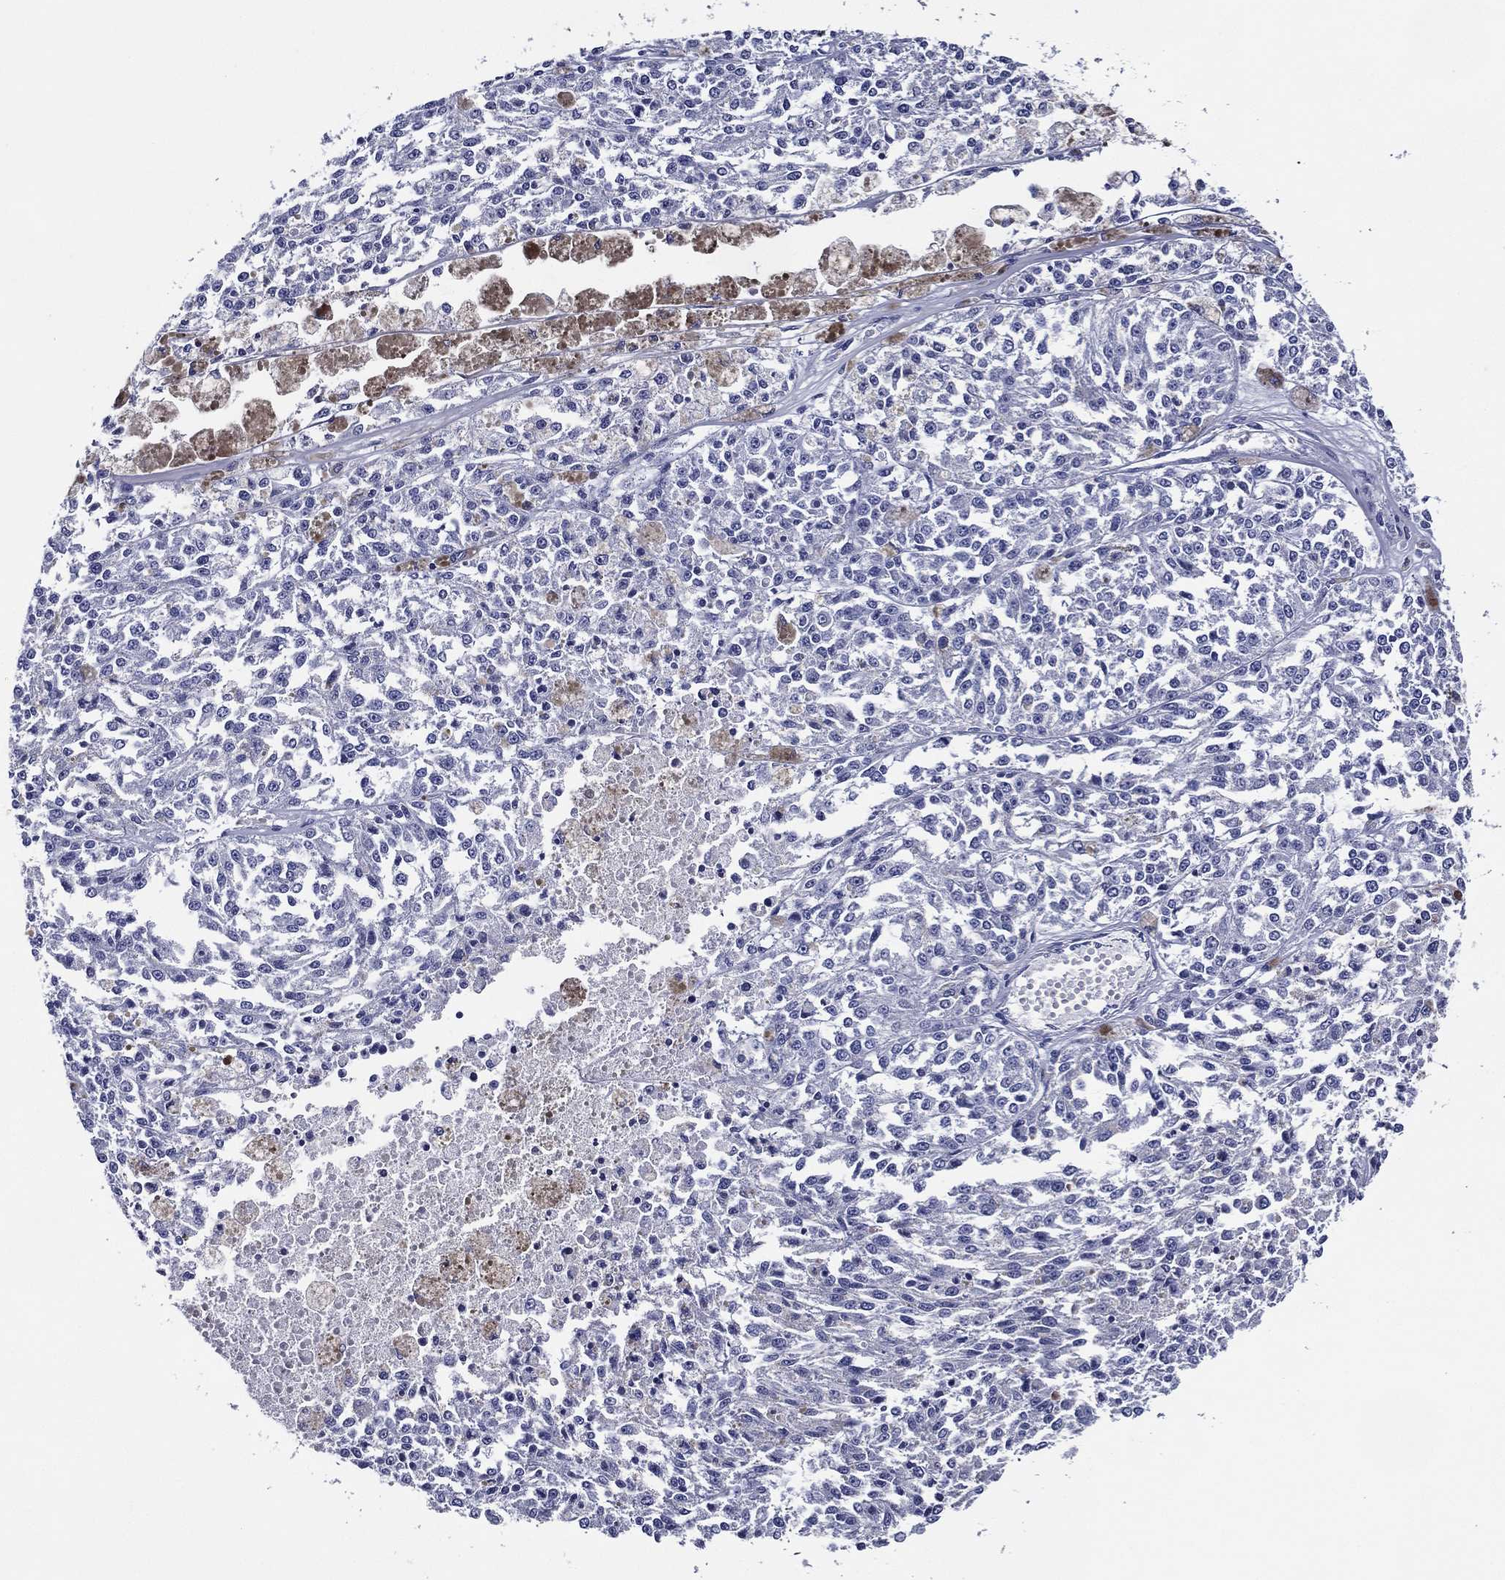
{"staining": {"intensity": "negative", "quantity": "none", "location": "none"}, "tissue": "melanoma", "cell_type": "Tumor cells", "image_type": "cancer", "snomed": [{"axis": "morphology", "description": "Malignant melanoma, Metastatic site"}, {"axis": "topography", "description": "Lymph node"}], "caption": "Immunohistochemical staining of malignant melanoma (metastatic site) shows no significant staining in tumor cells. (Brightfield microscopy of DAB (3,3'-diaminobenzidine) IHC at high magnification).", "gene": "ACE2", "patient": {"sex": "female", "age": 64}}